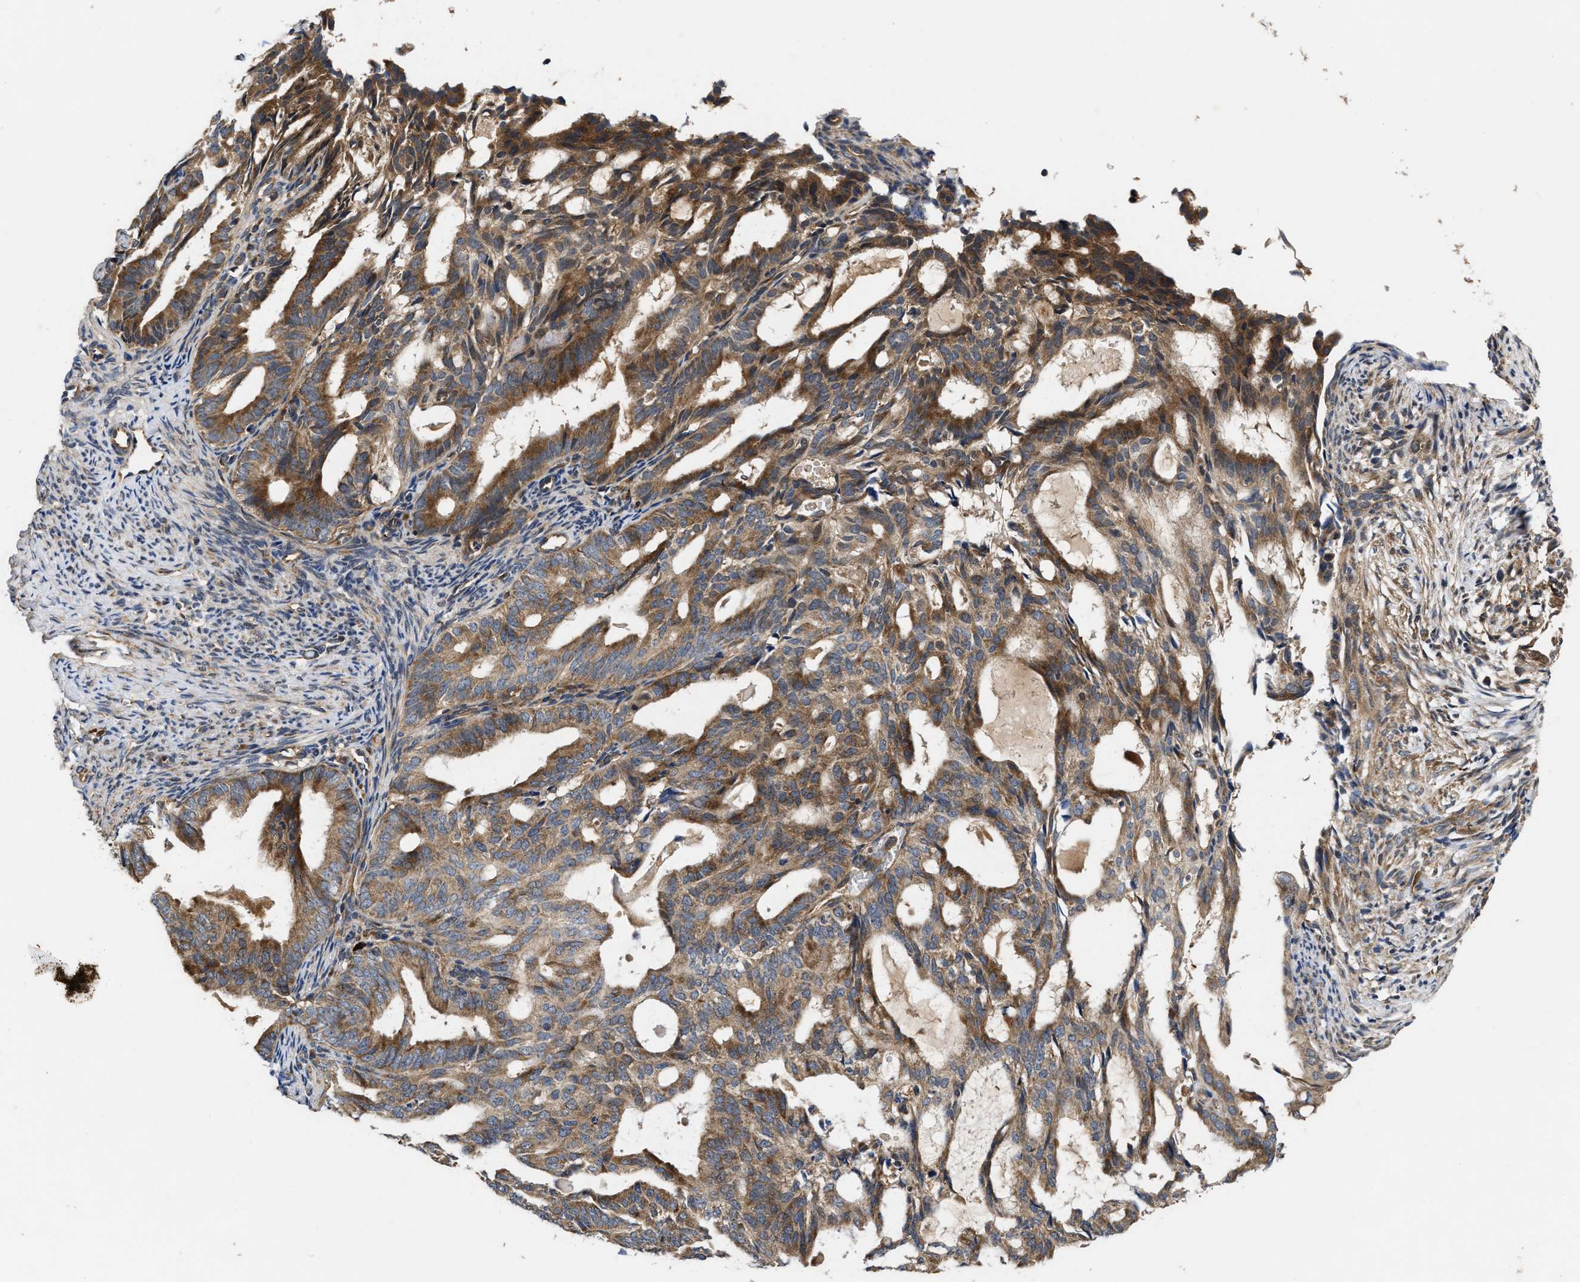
{"staining": {"intensity": "moderate", "quantity": ">75%", "location": "cytoplasmic/membranous"}, "tissue": "endometrial cancer", "cell_type": "Tumor cells", "image_type": "cancer", "snomed": [{"axis": "morphology", "description": "Adenocarcinoma, NOS"}, {"axis": "topography", "description": "Endometrium"}], "caption": "Immunohistochemical staining of endometrial cancer displays medium levels of moderate cytoplasmic/membranous protein expression in approximately >75% of tumor cells. The protein is shown in brown color, while the nuclei are stained blue.", "gene": "EFNA4", "patient": {"sex": "female", "age": 58}}